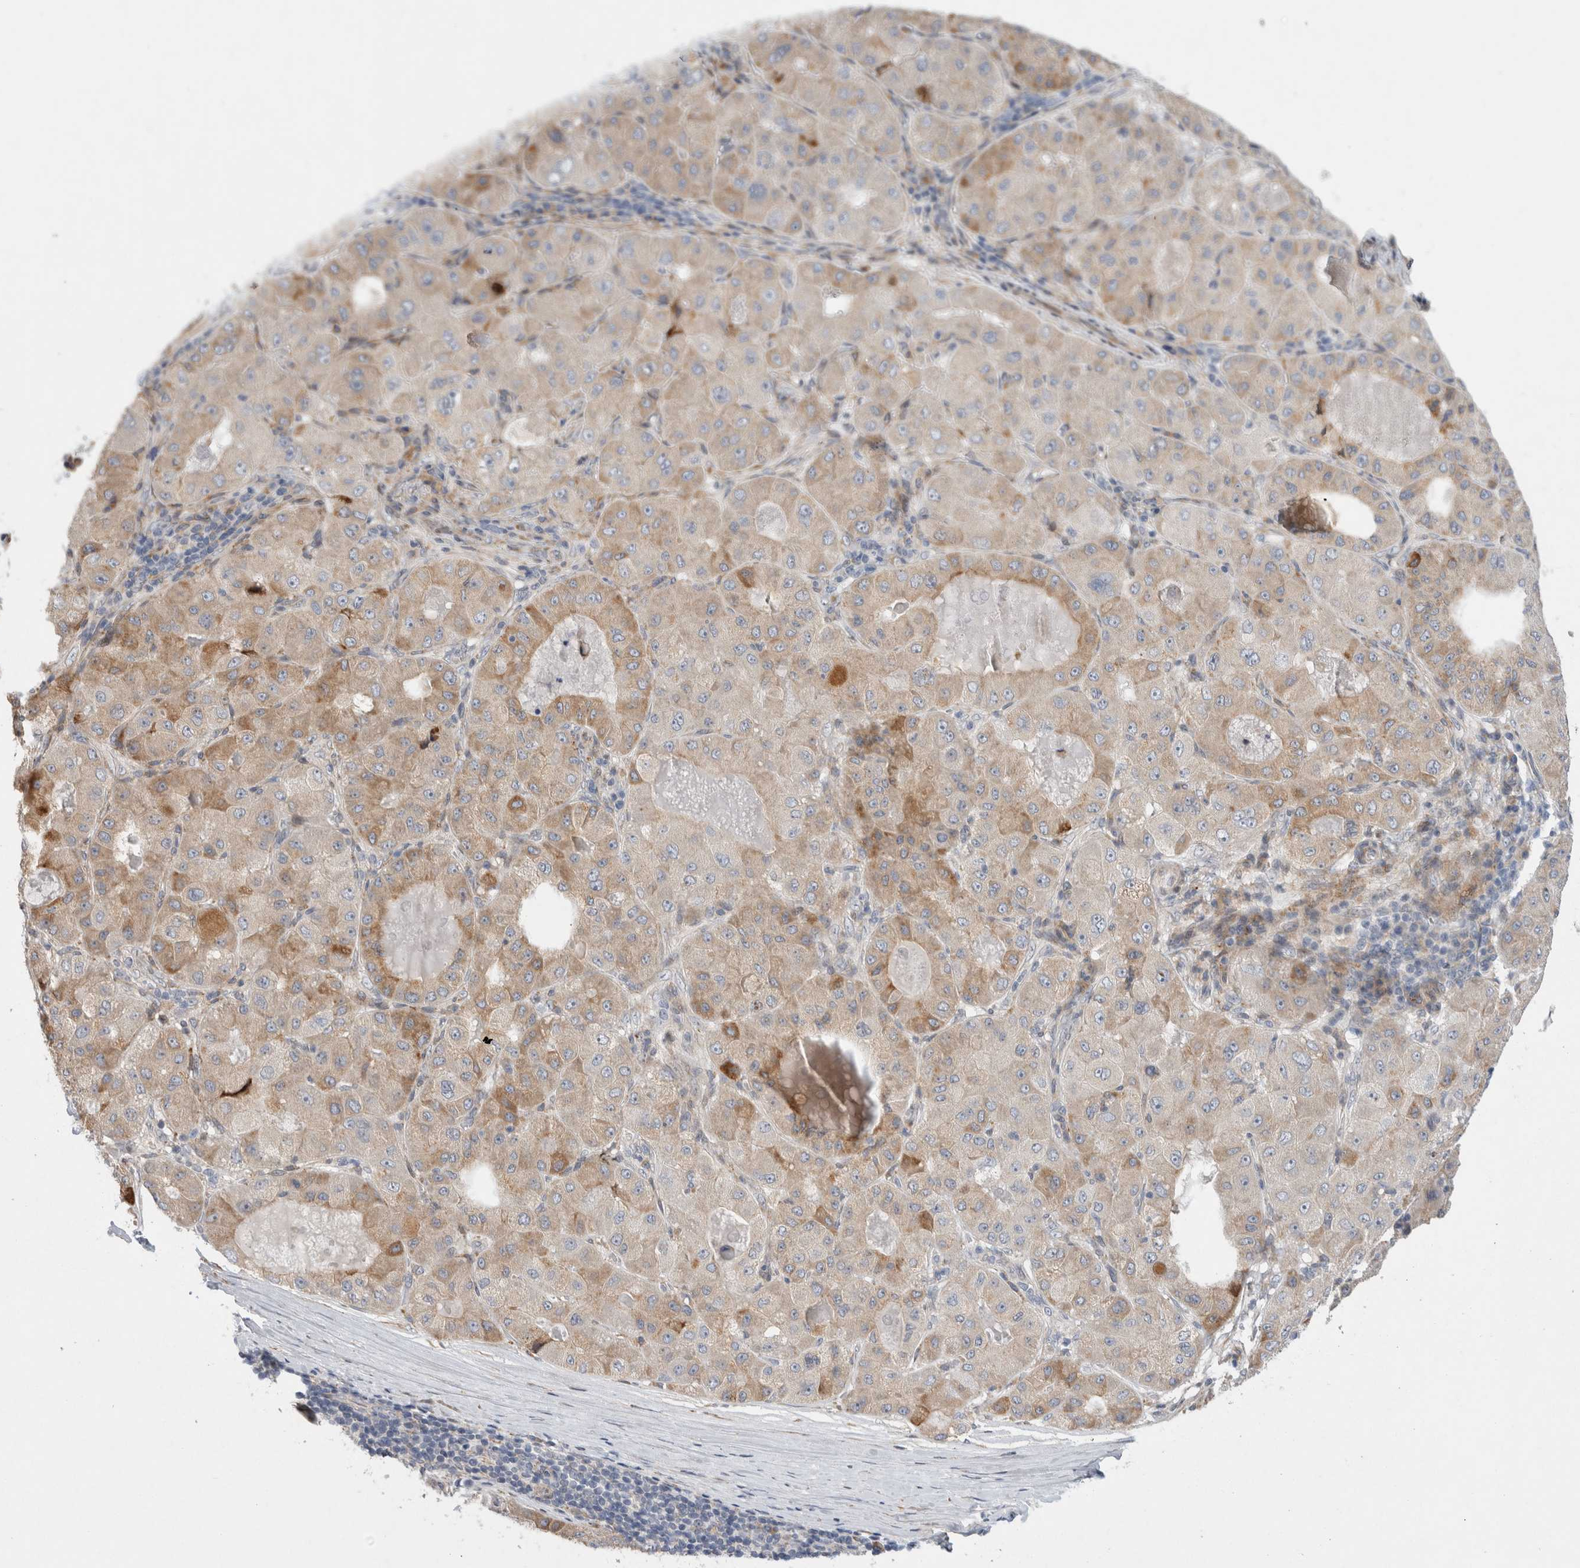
{"staining": {"intensity": "moderate", "quantity": "25%-75%", "location": "cytoplasmic/membranous"}, "tissue": "liver cancer", "cell_type": "Tumor cells", "image_type": "cancer", "snomed": [{"axis": "morphology", "description": "Carcinoma, Hepatocellular, NOS"}, {"axis": "topography", "description": "Liver"}], "caption": "This histopathology image displays immunohistochemistry (IHC) staining of human liver hepatocellular carcinoma, with medium moderate cytoplasmic/membranous expression in about 25%-75% of tumor cells.", "gene": "TRMT9B", "patient": {"sex": "male", "age": 80}}